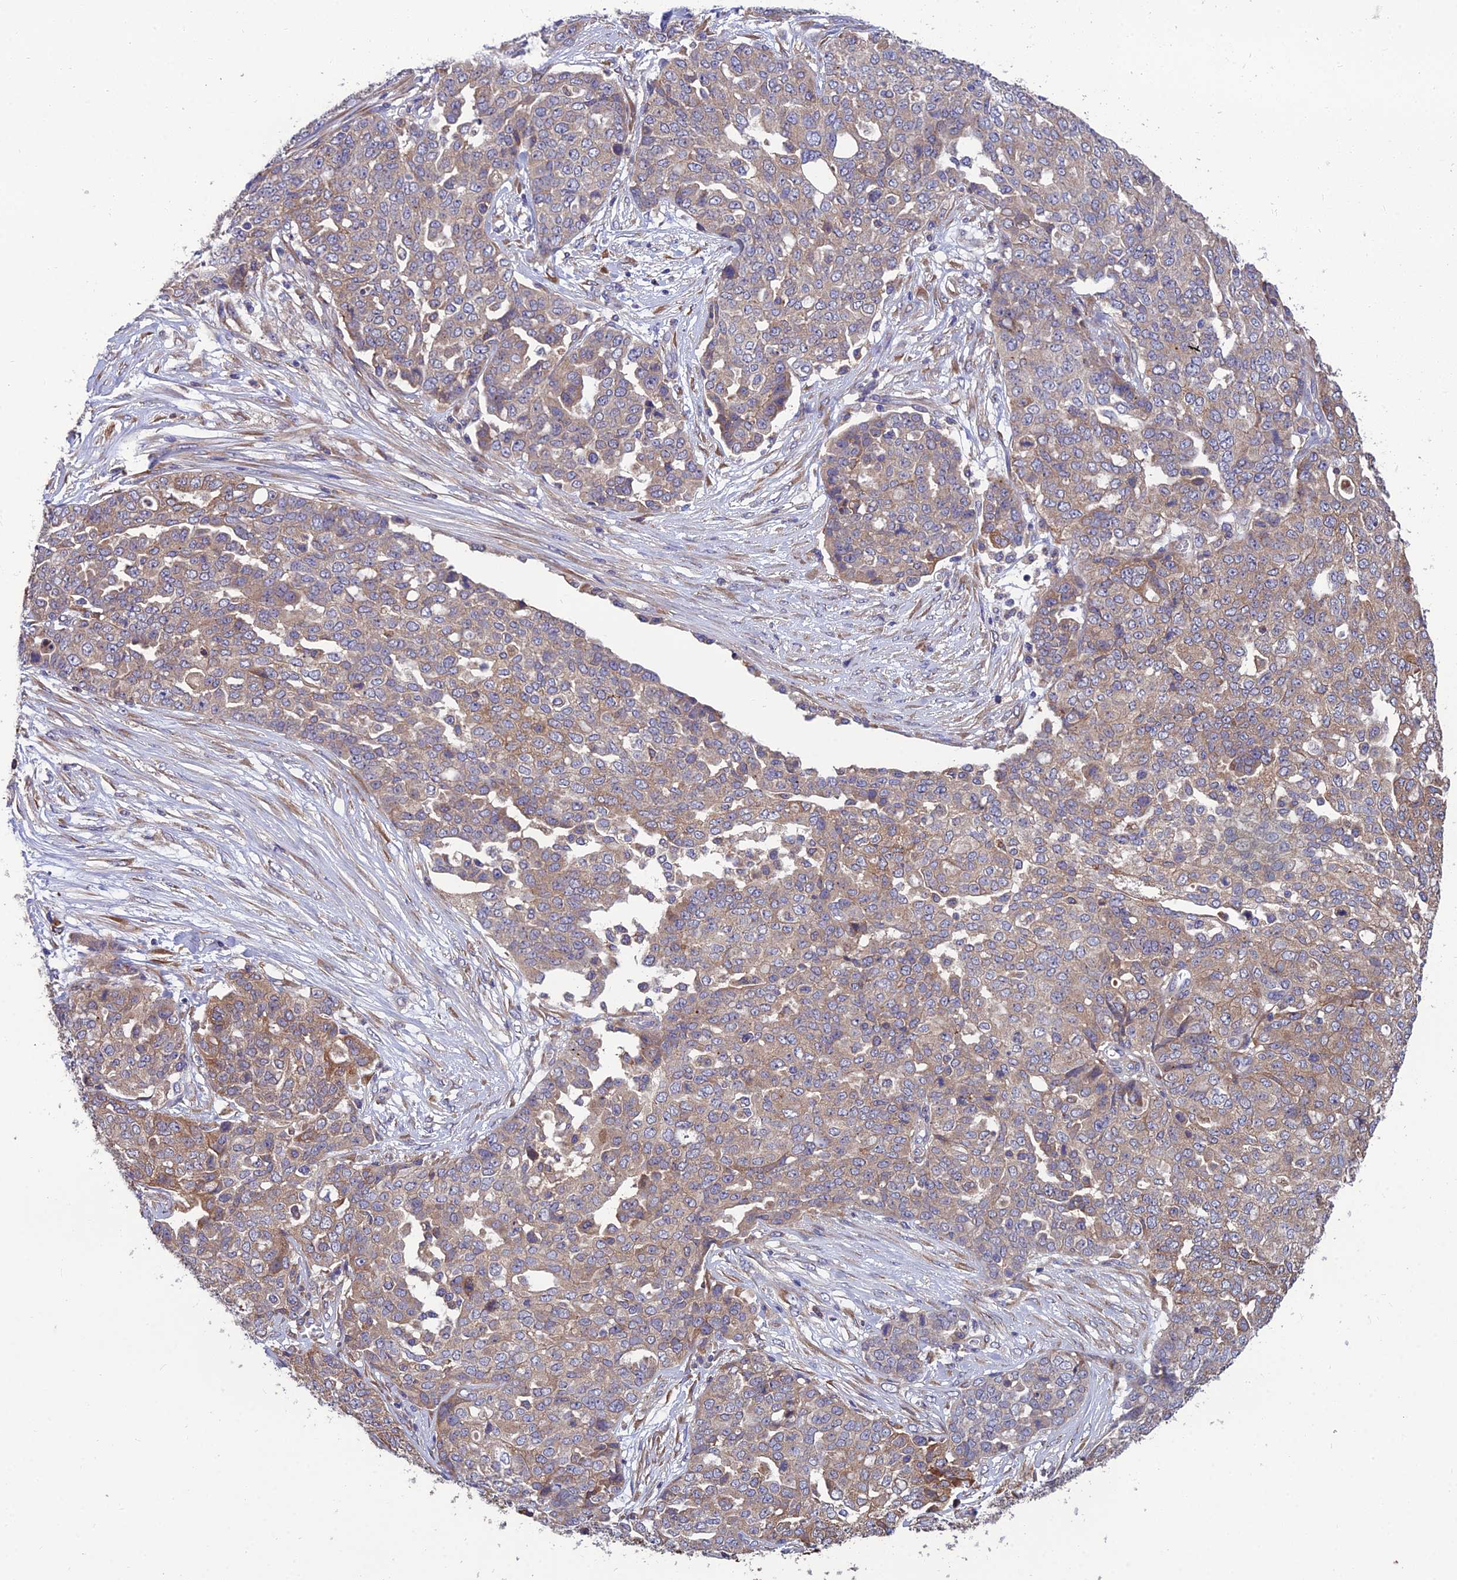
{"staining": {"intensity": "weak", "quantity": "25%-75%", "location": "cytoplasmic/membranous"}, "tissue": "ovarian cancer", "cell_type": "Tumor cells", "image_type": "cancer", "snomed": [{"axis": "morphology", "description": "Cystadenocarcinoma, serous, NOS"}, {"axis": "topography", "description": "Soft tissue"}, {"axis": "topography", "description": "Ovary"}], "caption": "An IHC histopathology image of tumor tissue is shown. Protein staining in brown labels weak cytoplasmic/membranous positivity in ovarian cancer (serous cystadenocarcinoma) within tumor cells.", "gene": "UMAD1", "patient": {"sex": "female", "age": 57}}